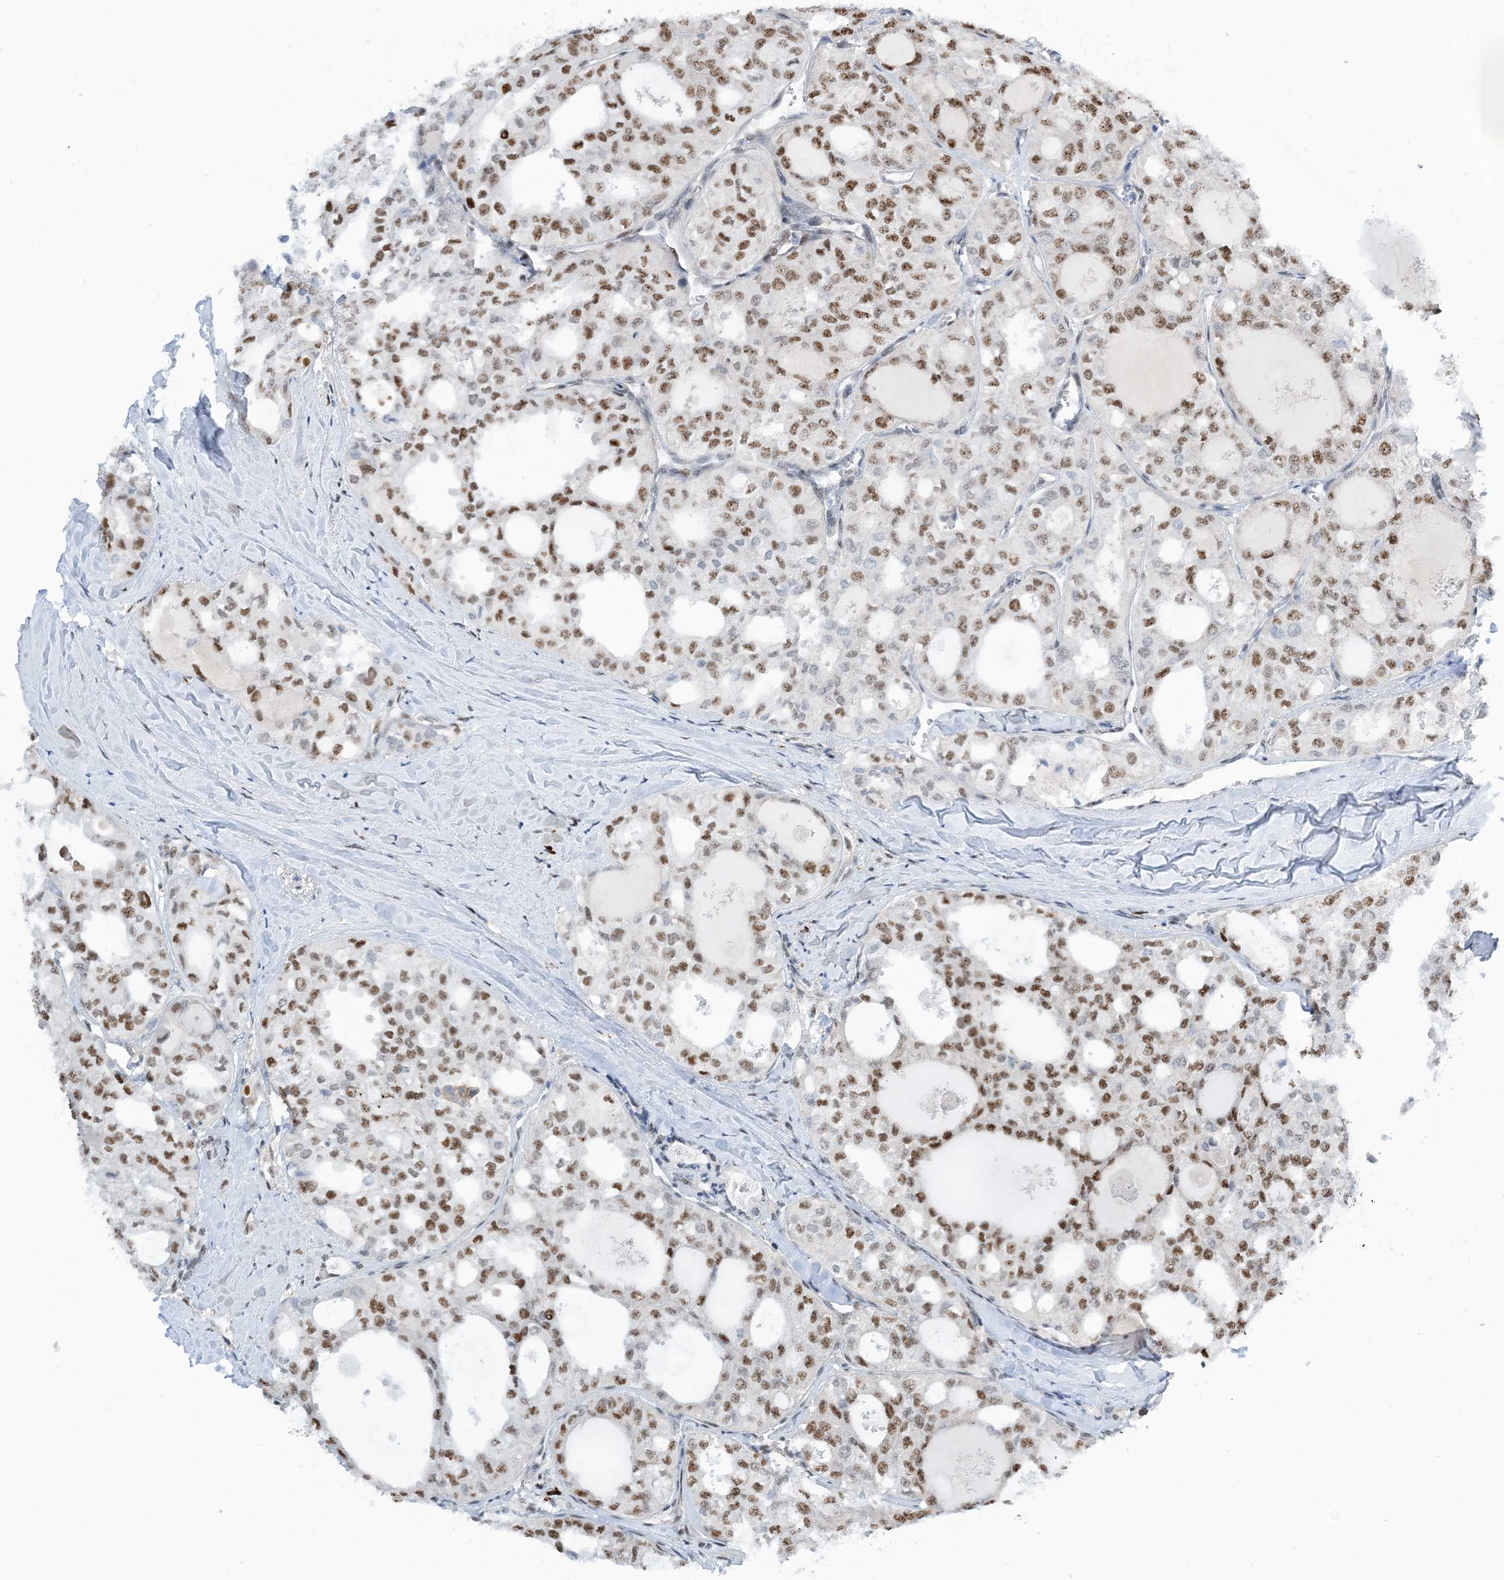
{"staining": {"intensity": "moderate", "quantity": ">75%", "location": "nuclear"}, "tissue": "thyroid cancer", "cell_type": "Tumor cells", "image_type": "cancer", "snomed": [{"axis": "morphology", "description": "Follicular adenoma carcinoma, NOS"}, {"axis": "topography", "description": "Thyroid gland"}], "caption": "About >75% of tumor cells in human follicular adenoma carcinoma (thyroid) show moderate nuclear protein positivity as visualized by brown immunohistochemical staining.", "gene": "HEMK1", "patient": {"sex": "male", "age": 75}}